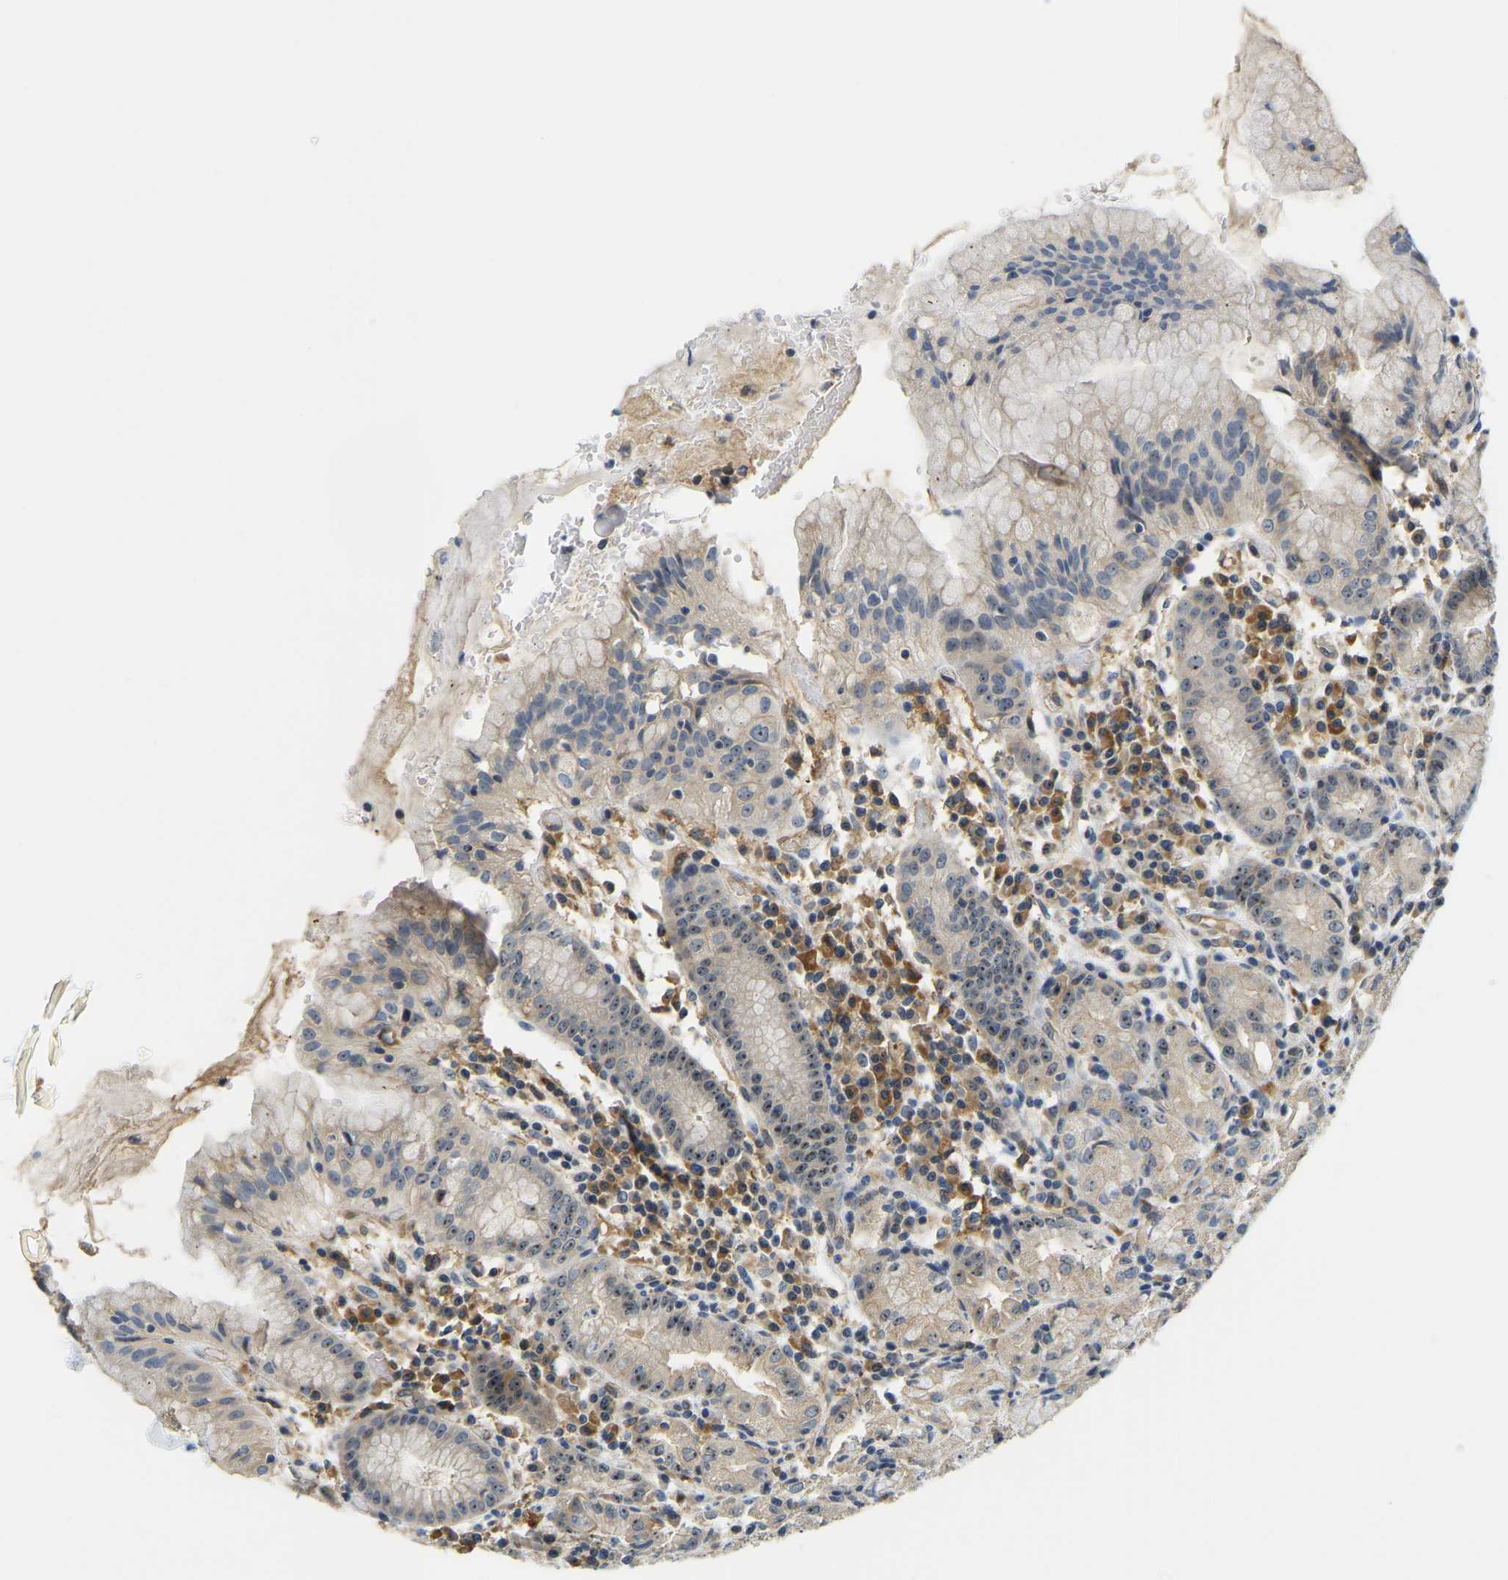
{"staining": {"intensity": "moderate", "quantity": "<25%", "location": "nuclear"}, "tissue": "stomach", "cell_type": "Glandular cells", "image_type": "normal", "snomed": [{"axis": "morphology", "description": "Normal tissue, NOS"}, {"axis": "topography", "description": "Stomach"}, {"axis": "topography", "description": "Stomach, lower"}], "caption": "Immunohistochemistry (IHC) micrograph of benign human stomach stained for a protein (brown), which exhibits low levels of moderate nuclear expression in about <25% of glandular cells.", "gene": "RRP1", "patient": {"sex": "female", "age": 75}}